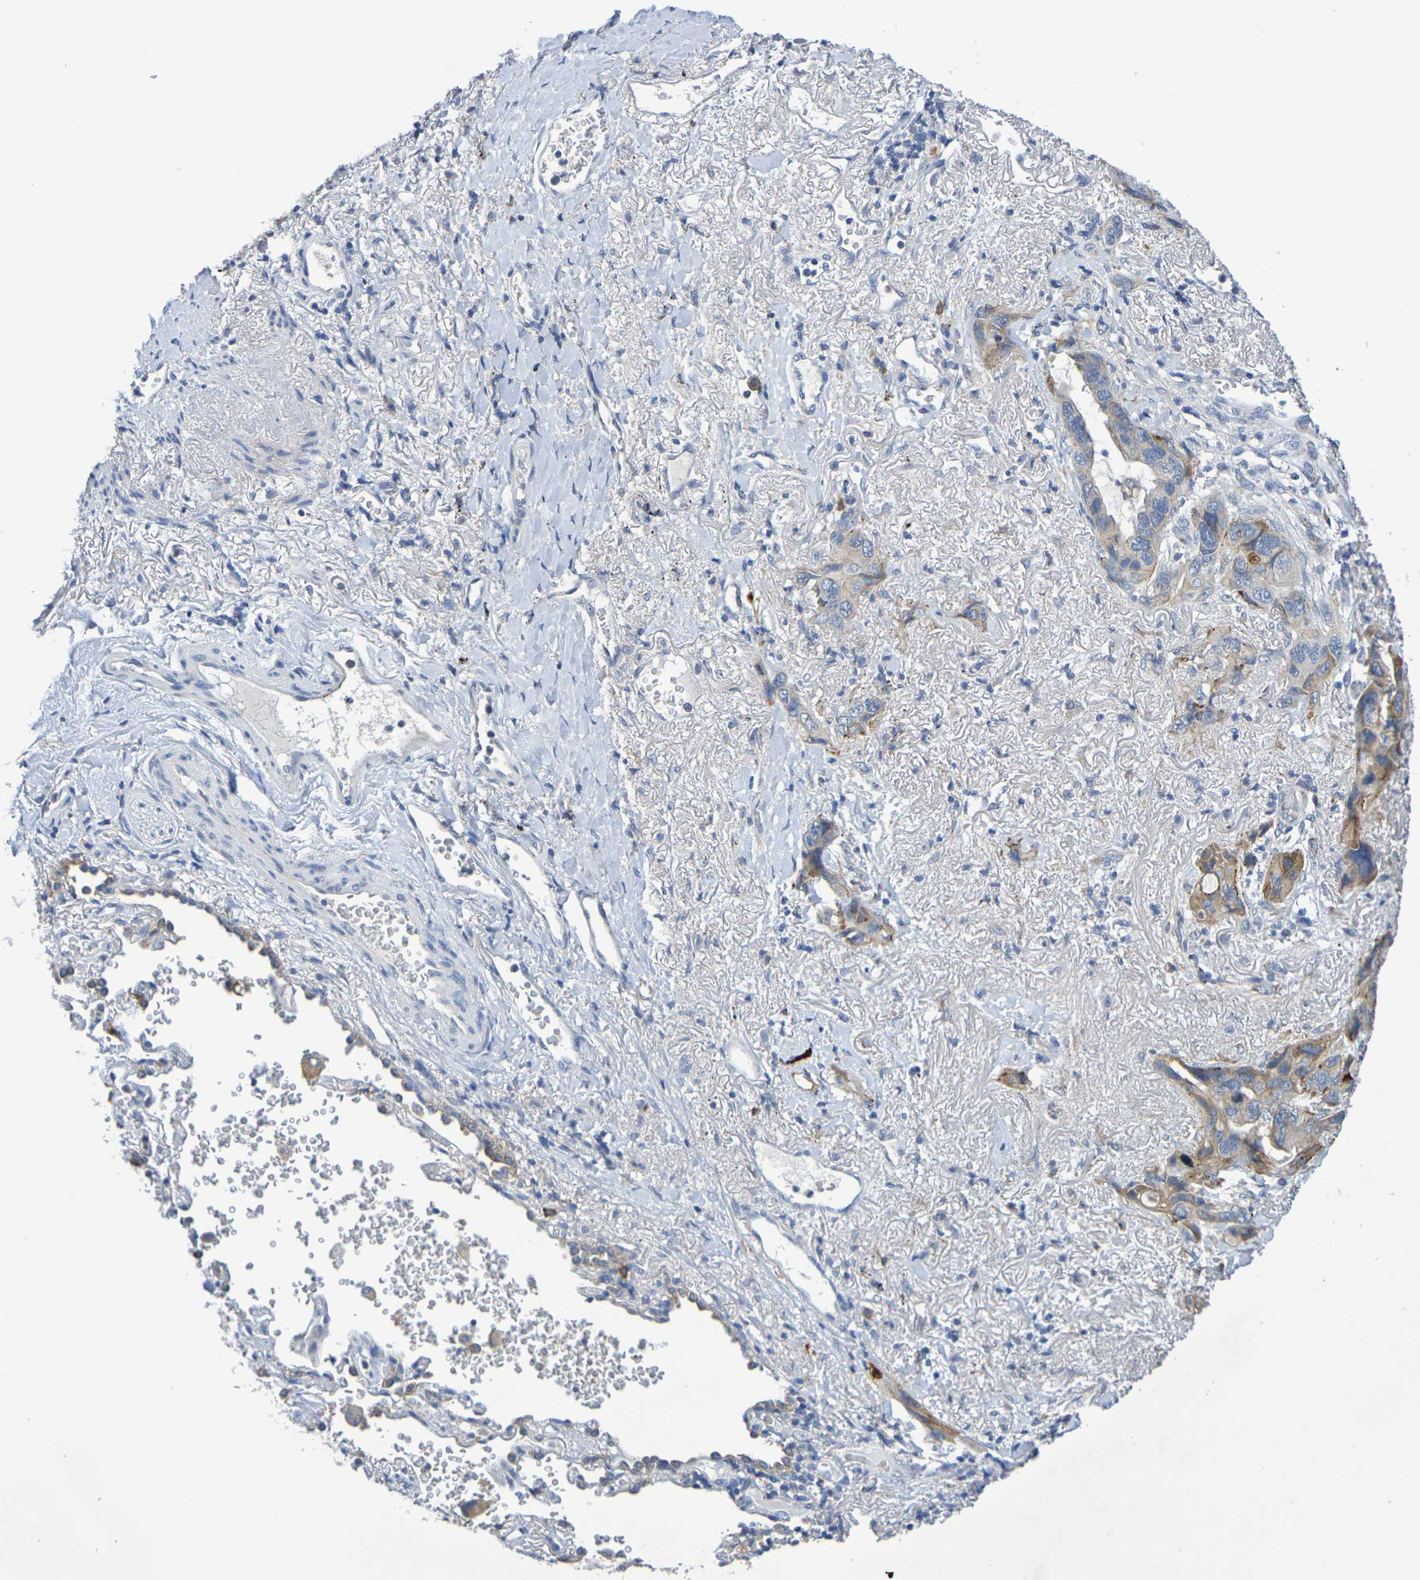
{"staining": {"intensity": "moderate", "quantity": "25%-75%", "location": "cytoplasmic/membranous"}, "tissue": "lung cancer", "cell_type": "Tumor cells", "image_type": "cancer", "snomed": [{"axis": "morphology", "description": "Squamous cell carcinoma, NOS"}, {"axis": "topography", "description": "Lung"}], "caption": "The micrograph exhibits immunohistochemical staining of lung squamous cell carcinoma. There is moderate cytoplasmic/membranous staining is identified in about 25%-75% of tumor cells. The staining is performed using DAB (3,3'-diaminobenzidine) brown chromogen to label protein expression. The nuclei are counter-stained blue using hematoxylin.", "gene": "SDC4", "patient": {"sex": "female", "age": 73}}